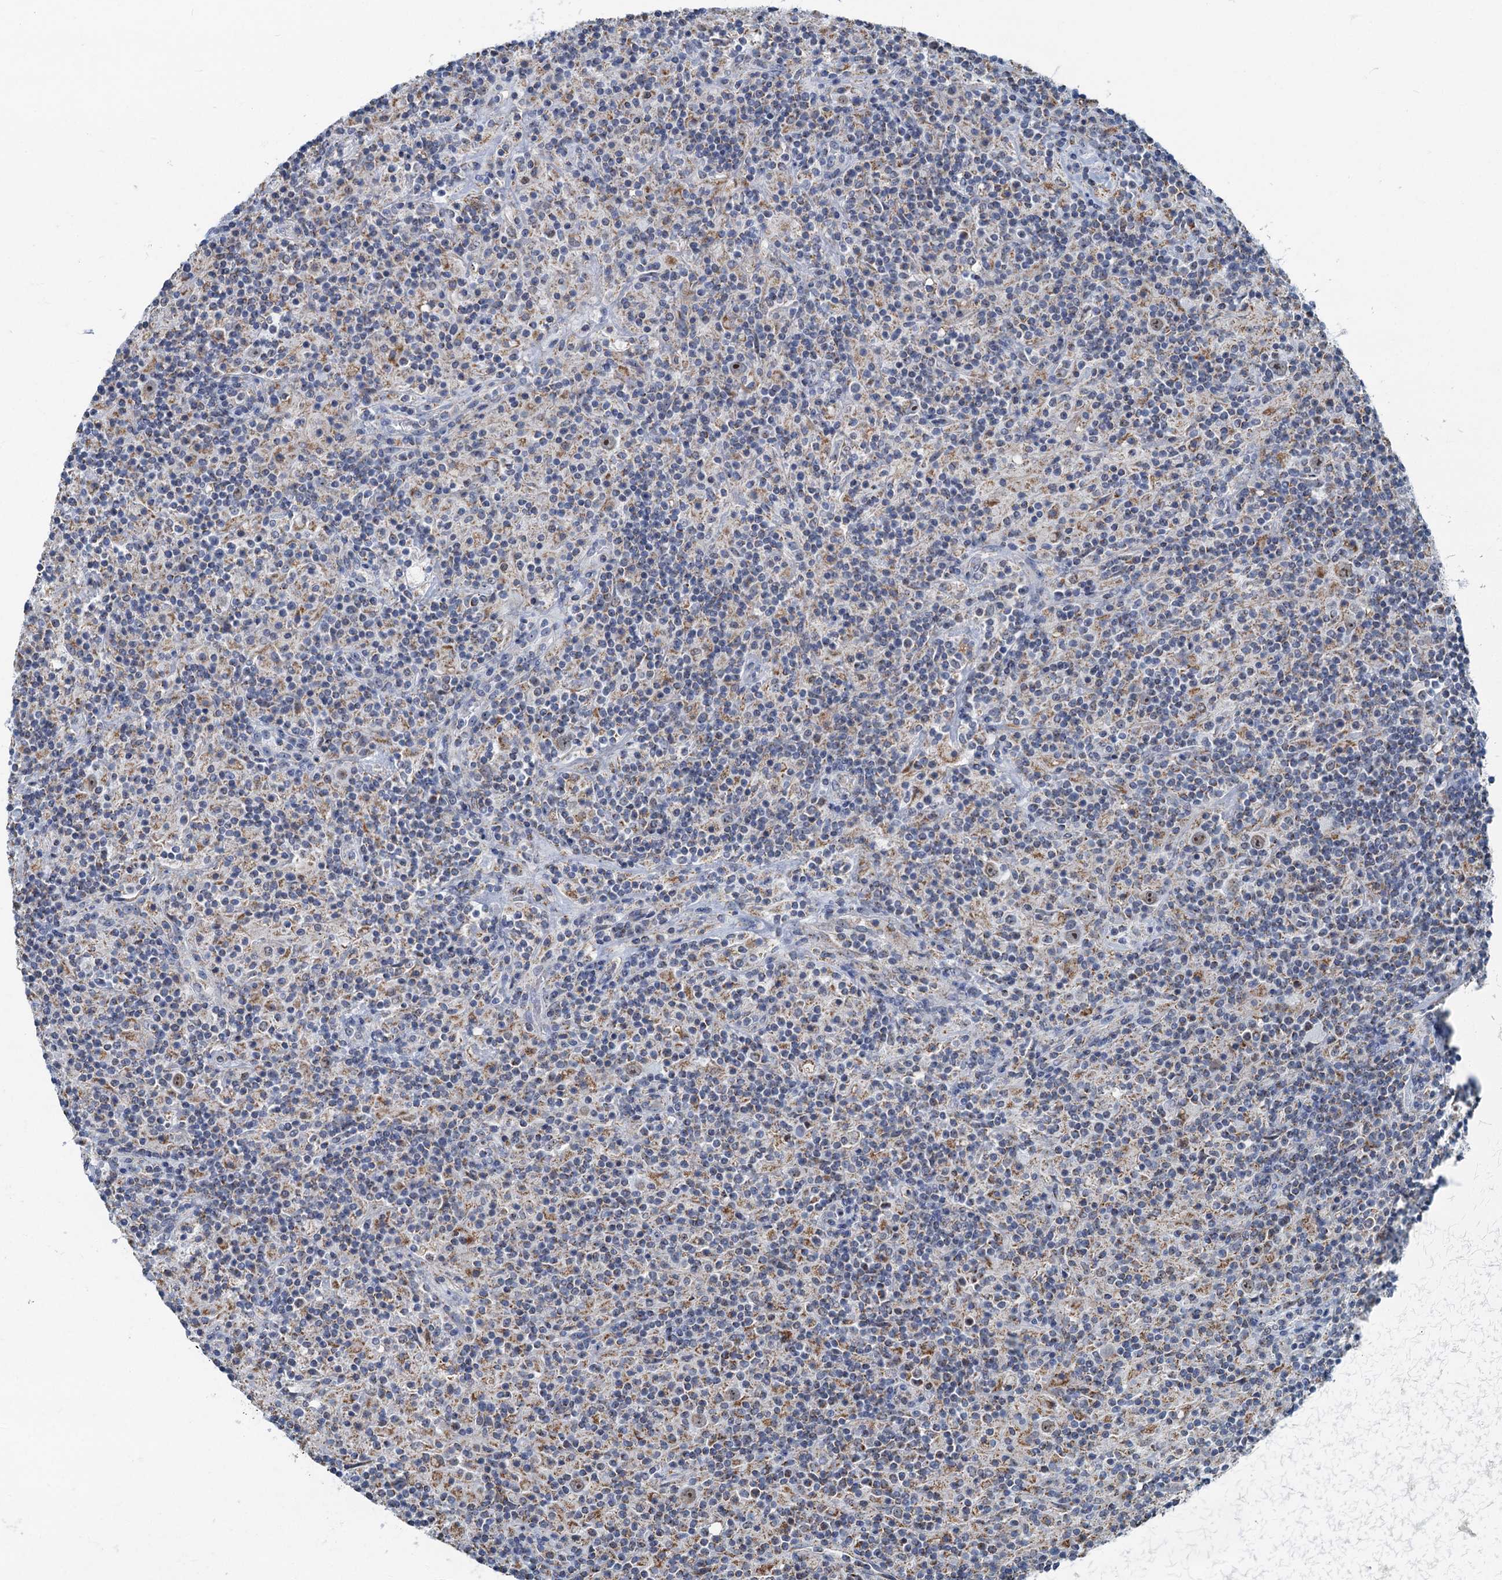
{"staining": {"intensity": "weak", "quantity": "25%-75%", "location": "nuclear"}, "tissue": "lymphoma", "cell_type": "Tumor cells", "image_type": "cancer", "snomed": [{"axis": "morphology", "description": "Hodgkin's disease, NOS"}, {"axis": "topography", "description": "Lymph node"}], "caption": "Protein staining by immunohistochemistry (IHC) exhibits weak nuclear staining in about 25%-75% of tumor cells in lymphoma.", "gene": "RAD9B", "patient": {"sex": "male", "age": 70}}